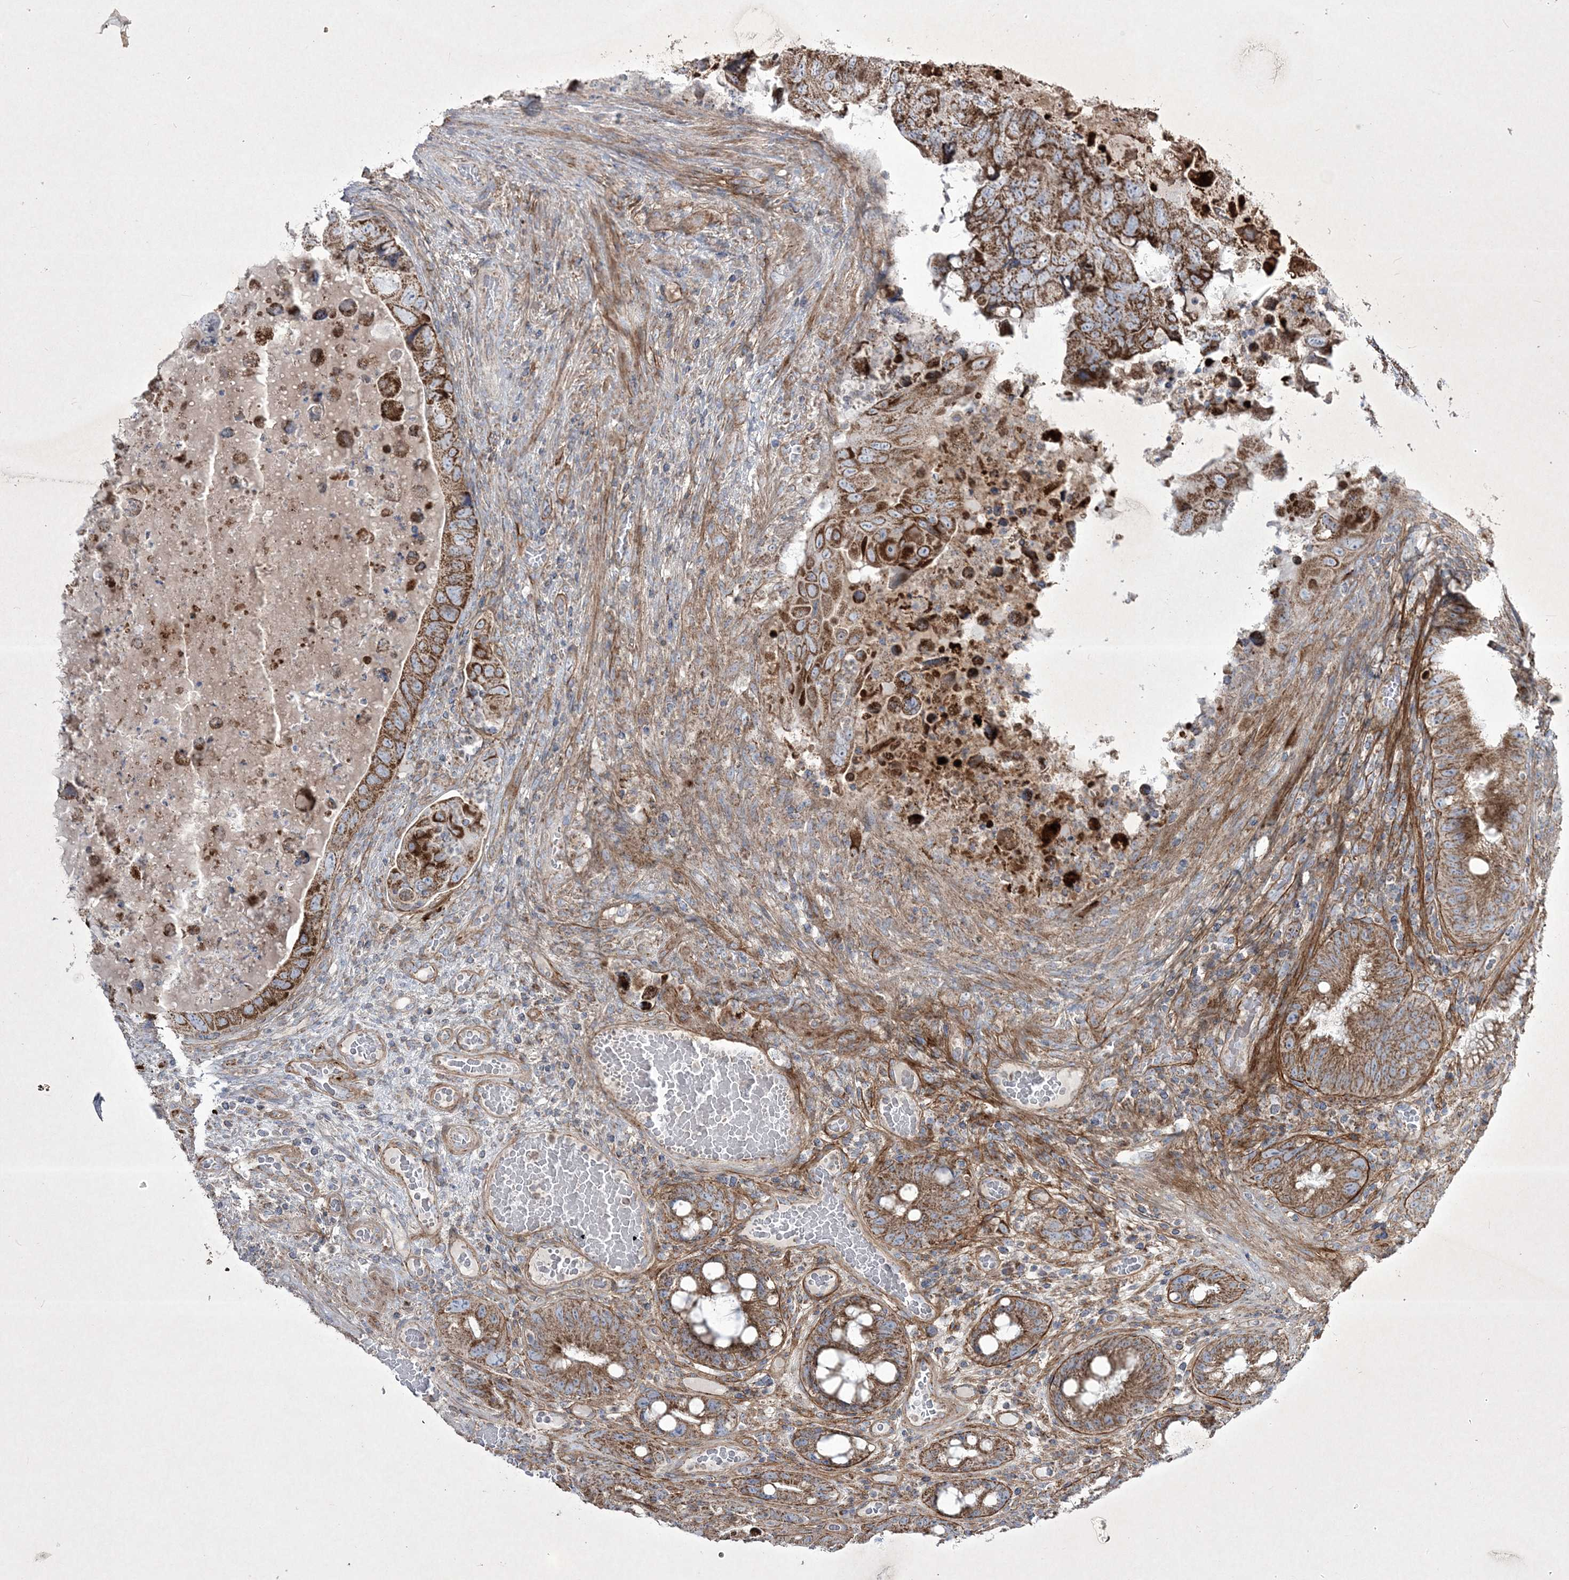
{"staining": {"intensity": "strong", "quantity": ">75%", "location": "cytoplasmic/membranous"}, "tissue": "colorectal cancer", "cell_type": "Tumor cells", "image_type": "cancer", "snomed": [{"axis": "morphology", "description": "Adenocarcinoma, NOS"}, {"axis": "topography", "description": "Rectum"}], "caption": "Protein analysis of colorectal cancer (adenocarcinoma) tissue reveals strong cytoplasmic/membranous positivity in about >75% of tumor cells. (brown staining indicates protein expression, while blue staining denotes nuclei).", "gene": "RICTOR", "patient": {"sex": "male", "age": 63}}